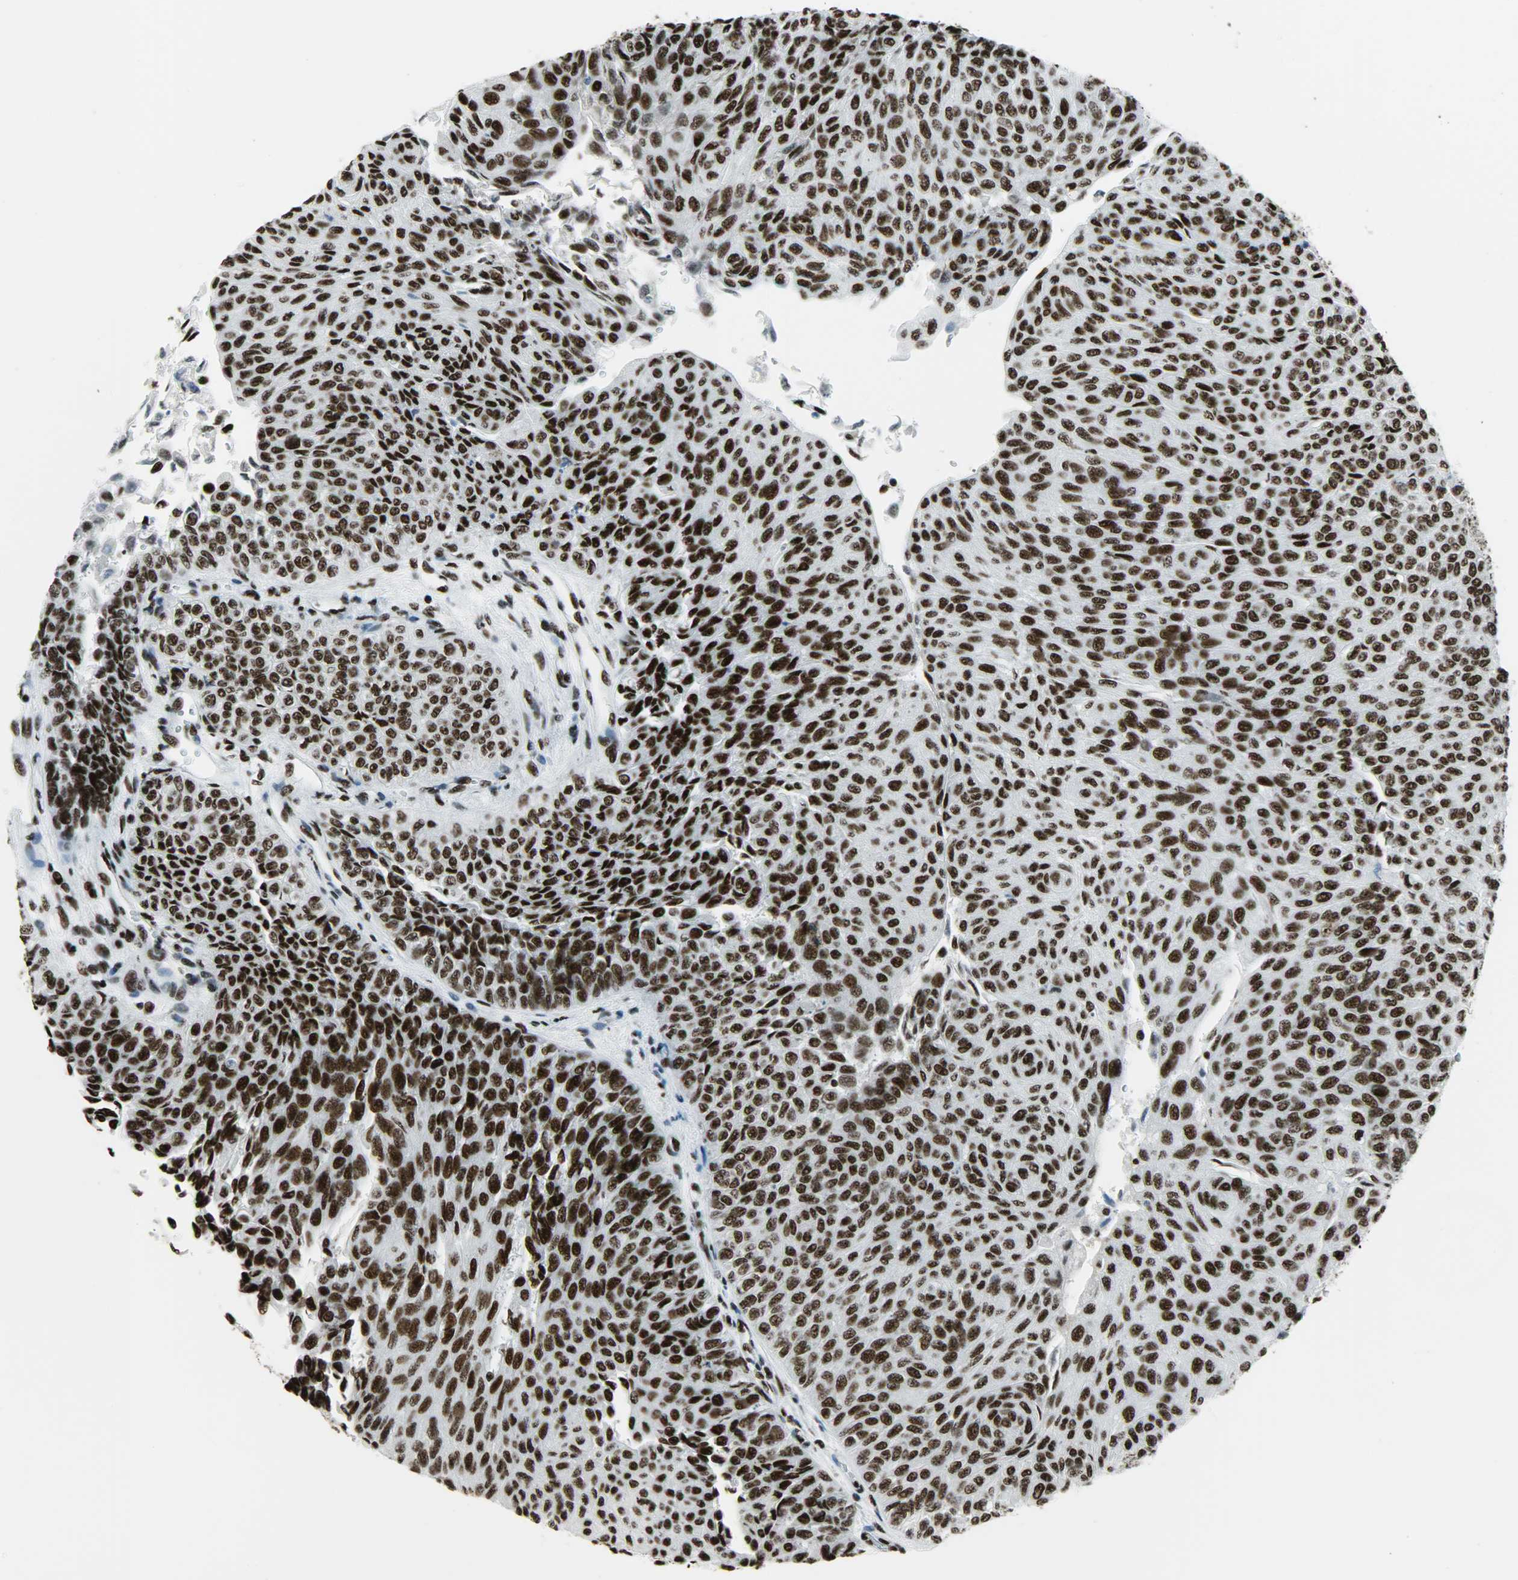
{"staining": {"intensity": "strong", "quantity": ">75%", "location": "nuclear"}, "tissue": "urothelial cancer", "cell_type": "Tumor cells", "image_type": "cancer", "snomed": [{"axis": "morphology", "description": "Urothelial carcinoma, Low grade"}, {"axis": "topography", "description": "Urinary bladder"}], "caption": "Urothelial cancer stained with a protein marker exhibits strong staining in tumor cells.", "gene": "SNRPA", "patient": {"sex": "male", "age": 78}}